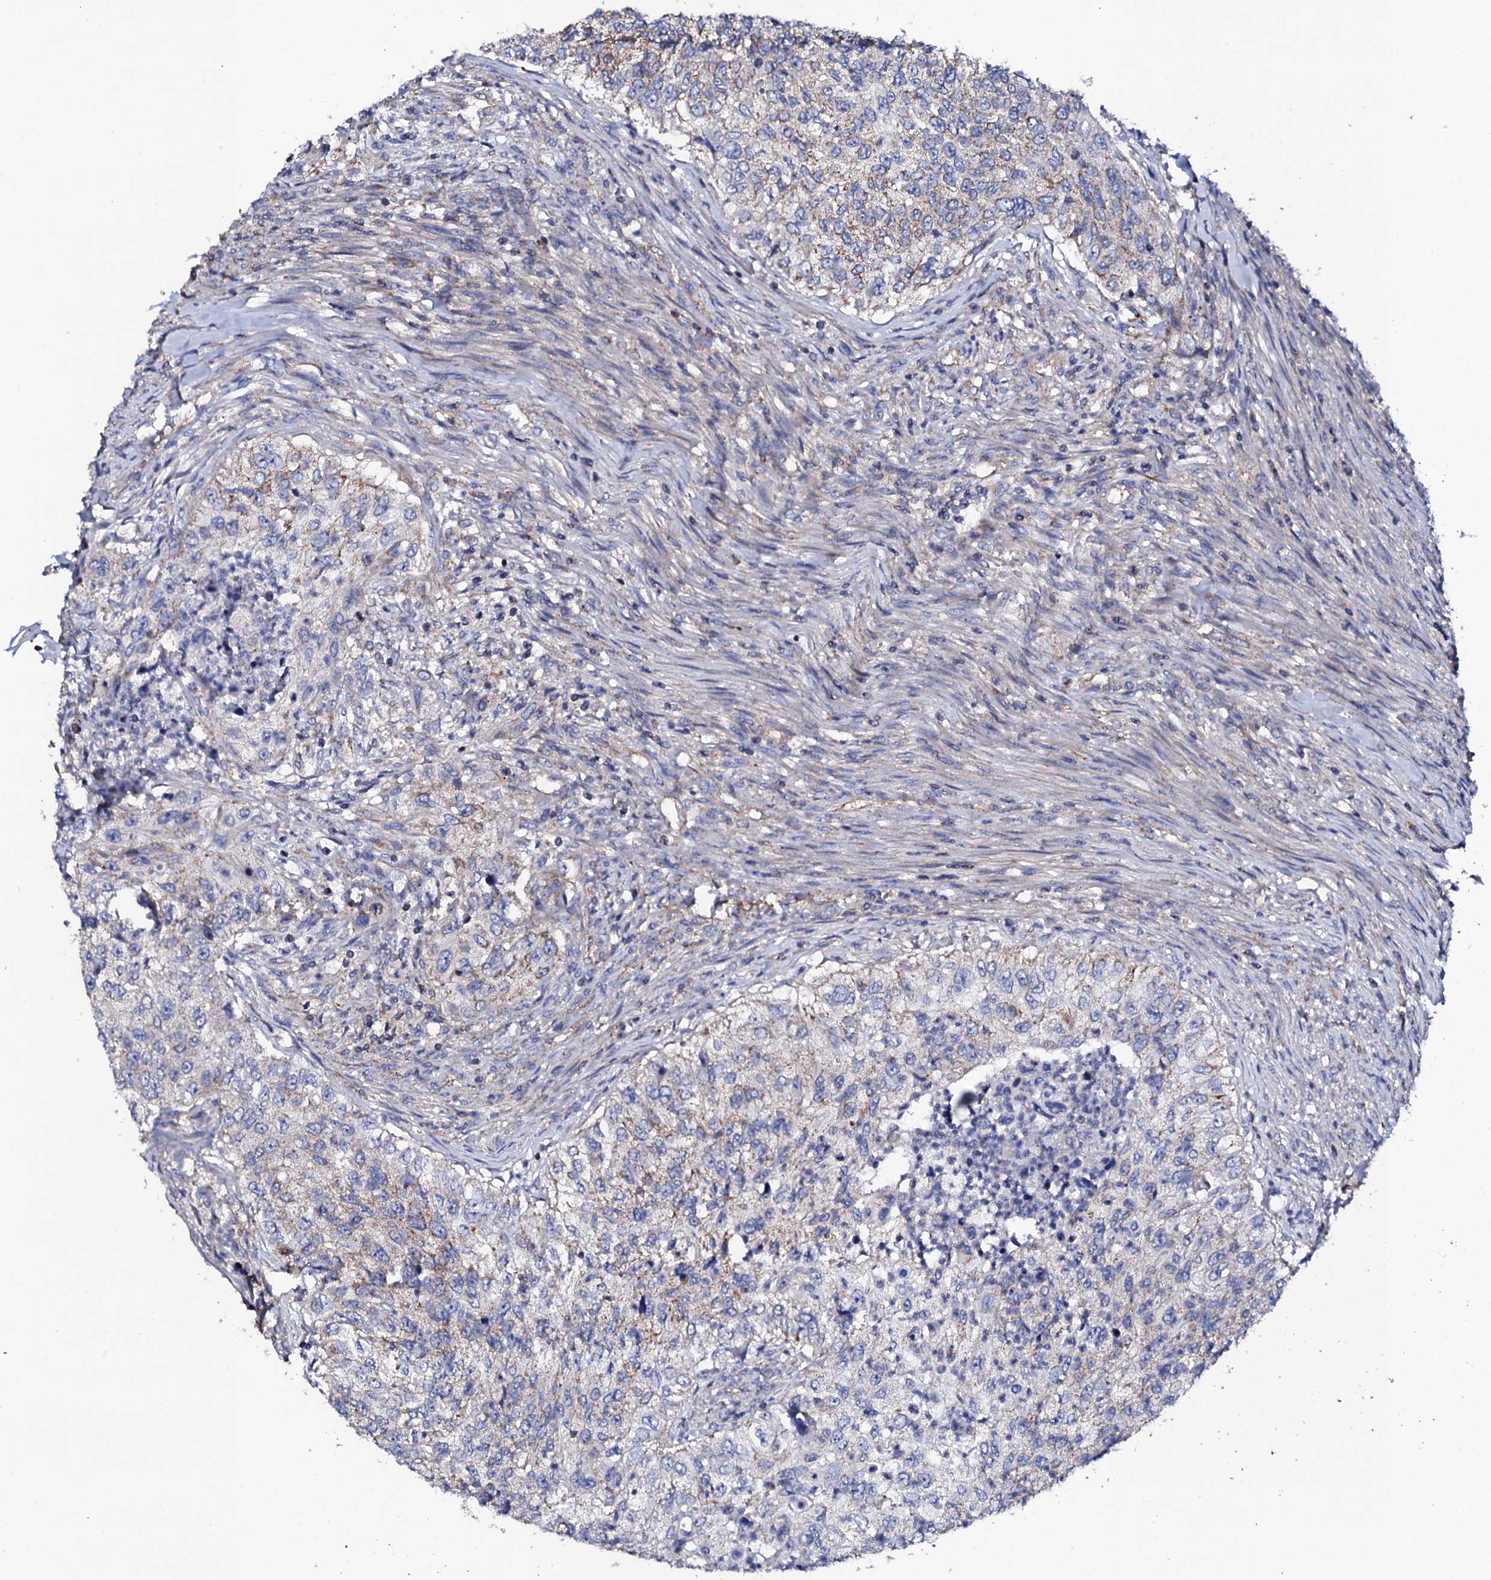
{"staining": {"intensity": "moderate", "quantity": "<25%", "location": "cytoplasmic/membranous"}, "tissue": "urothelial cancer", "cell_type": "Tumor cells", "image_type": "cancer", "snomed": [{"axis": "morphology", "description": "Urothelial carcinoma, High grade"}, {"axis": "topography", "description": "Urinary bladder"}], "caption": "Human high-grade urothelial carcinoma stained with a brown dye displays moderate cytoplasmic/membranous positive positivity in approximately <25% of tumor cells.", "gene": "TCAF2", "patient": {"sex": "female", "age": 60}}